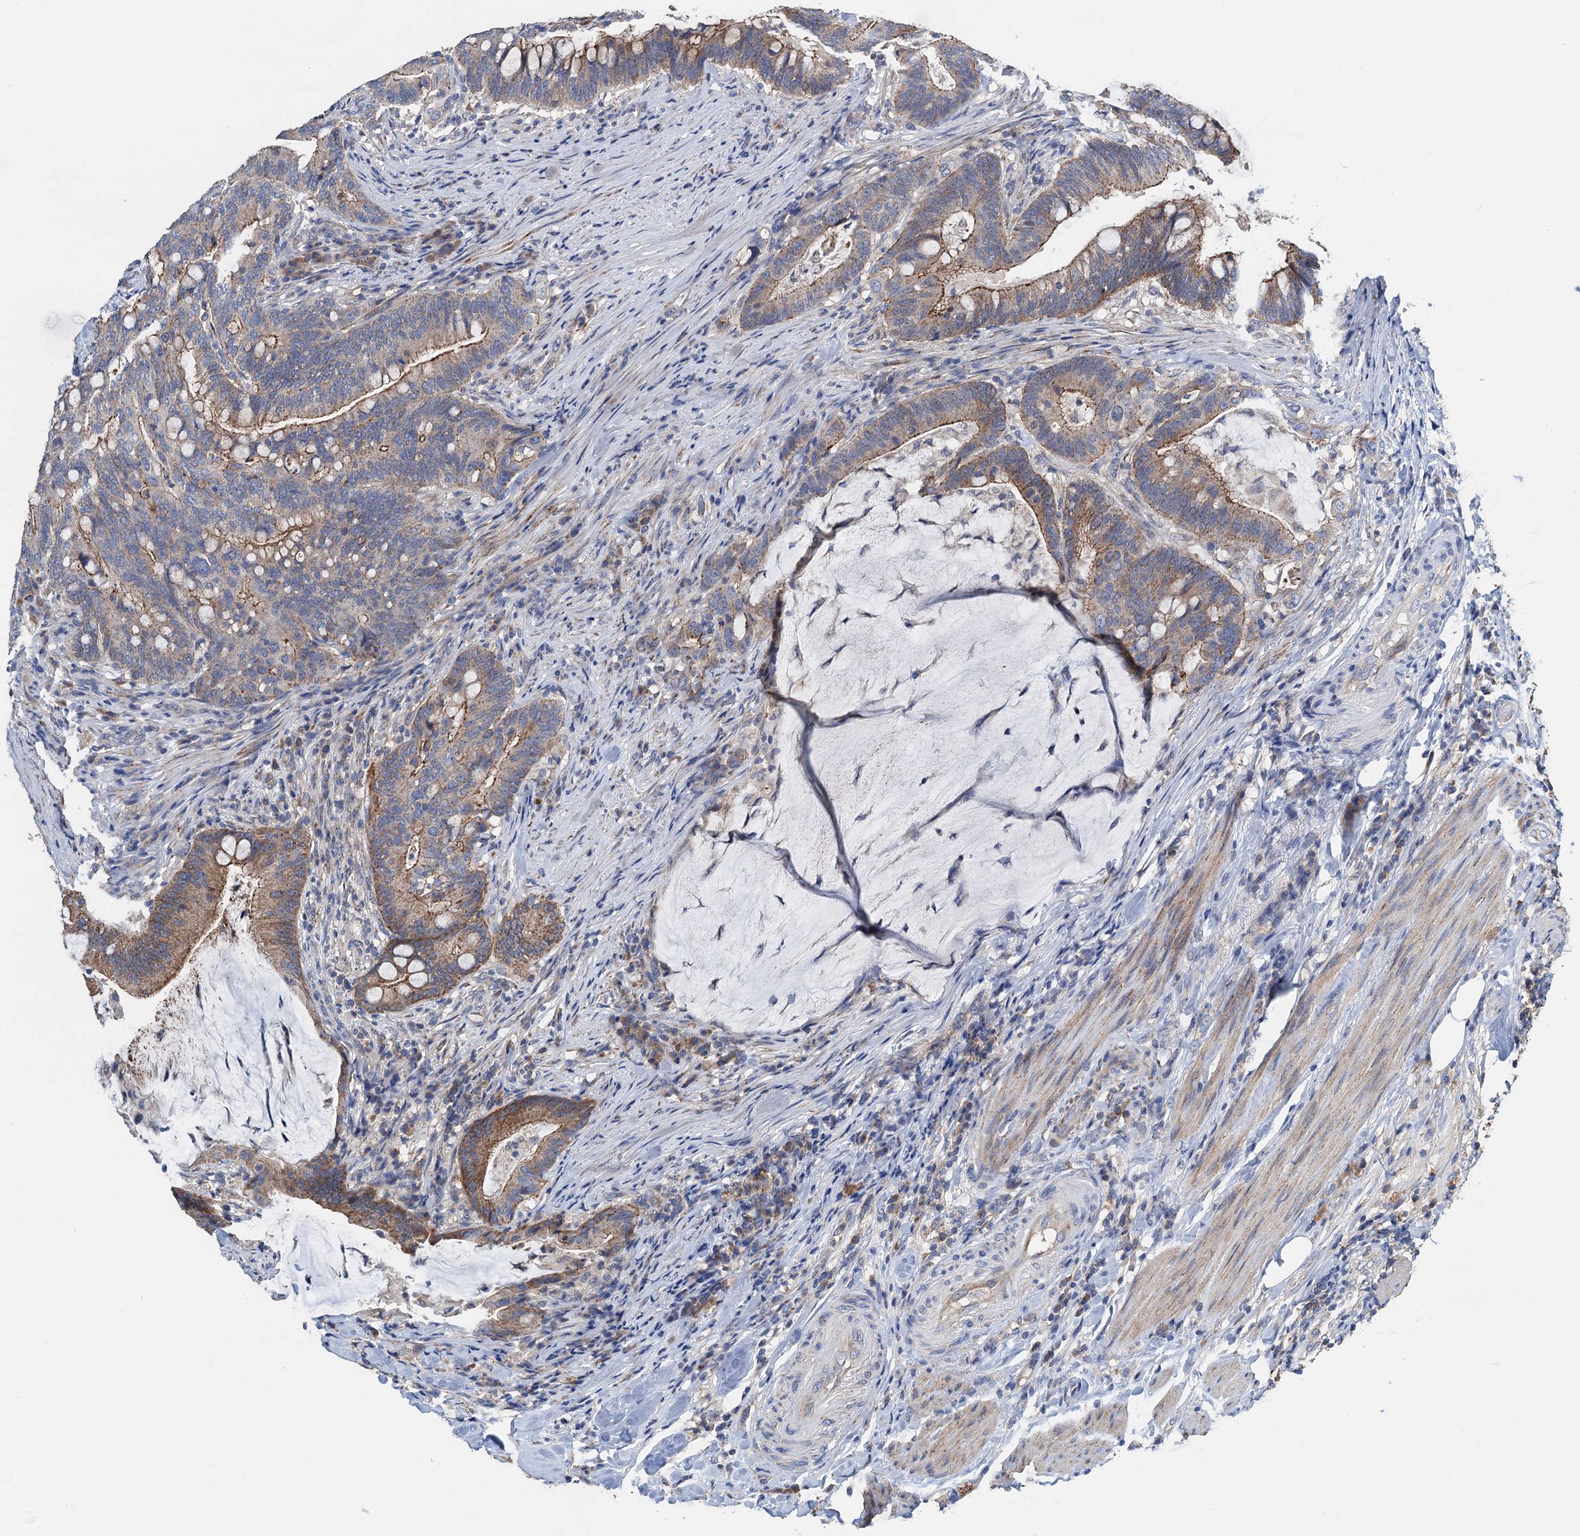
{"staining": {"intensity": "moderate", "quantity": "25%-75%", "location": "cytoplasmic/membranous"}, "tissue": "colorectal cancer", "cell_type": "Tumor cells", "image_type": "cancer", "snomed": [{"axis": "morphology", "description": "Adenocarcinoma, NOS"}, {"axis": "topography", "description": "Colon"}], "caption": "Moderate cytoplasmic/membranous positivity is identified in about 25%-75% of tumor cells in colorectal adenocarcinoma.", "gene": "DGLUCY", "patient": {"sex": "female", "age": 66}}